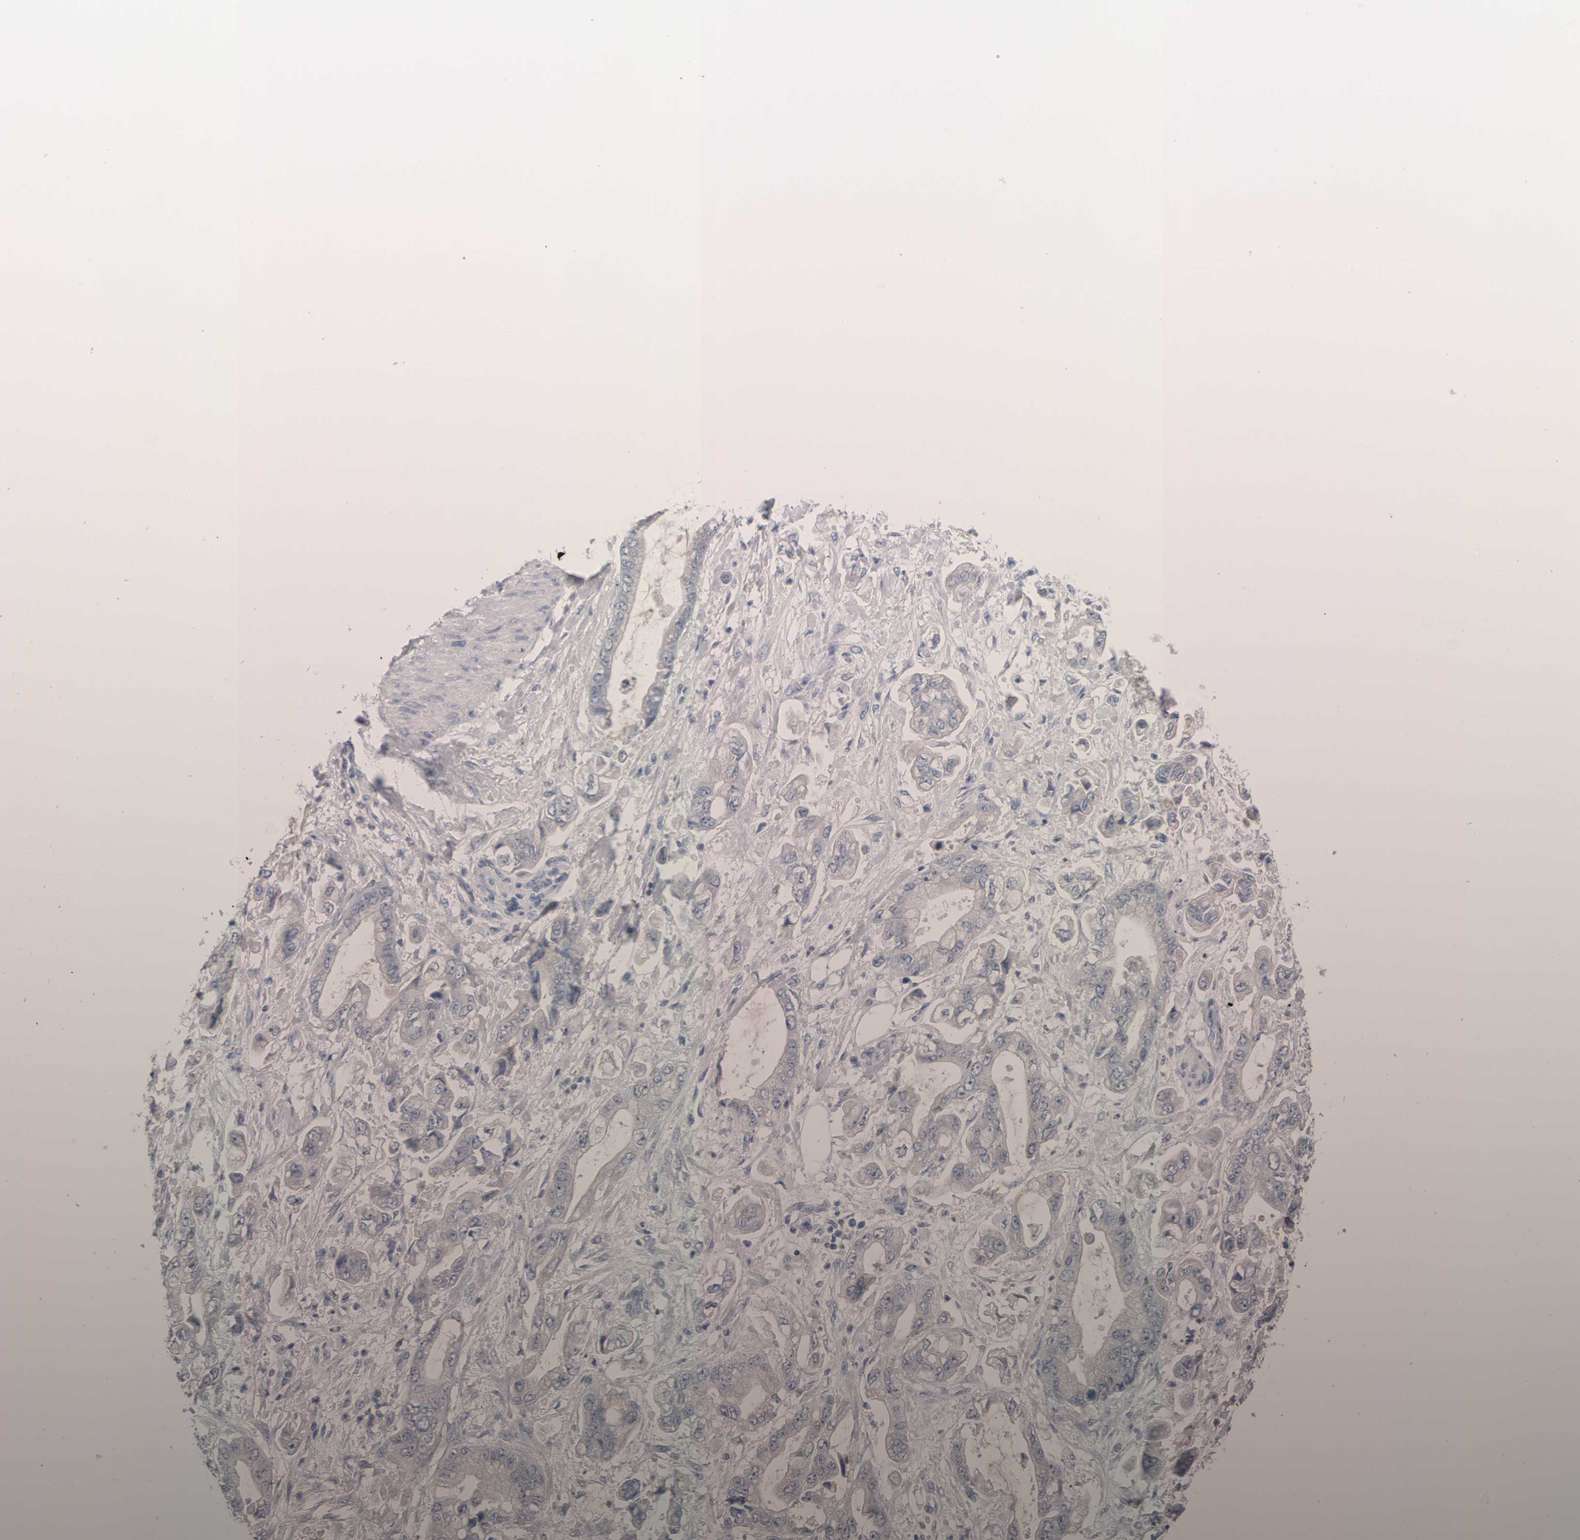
{"staining": {"intensity": "negative", "quantity": "none", "location": "none"}, "tissue": "stomach cancer", "cell_type": "Tumor cells", "image_type": "cancer", "snomed": [{"axis": "morphology", "description": "Normal tissue, NOS"}, {"axis": "morphology", "description": "Adenocarcinoma, NOS"}, {"axis": "topography", "description": "Stomach"}], "caption": "DAB immunohistochemical staining of stomach cancer (adenocarcinoma) displays no significant positivity in tumor cells. The staining is performed using DAB (3,3'-diaminobenzidine) brown chromogen with nuclei counter-stained in using hematoxylin.", "gene": "EPHX2", "patient": {"sex": "male", "age": 62}}